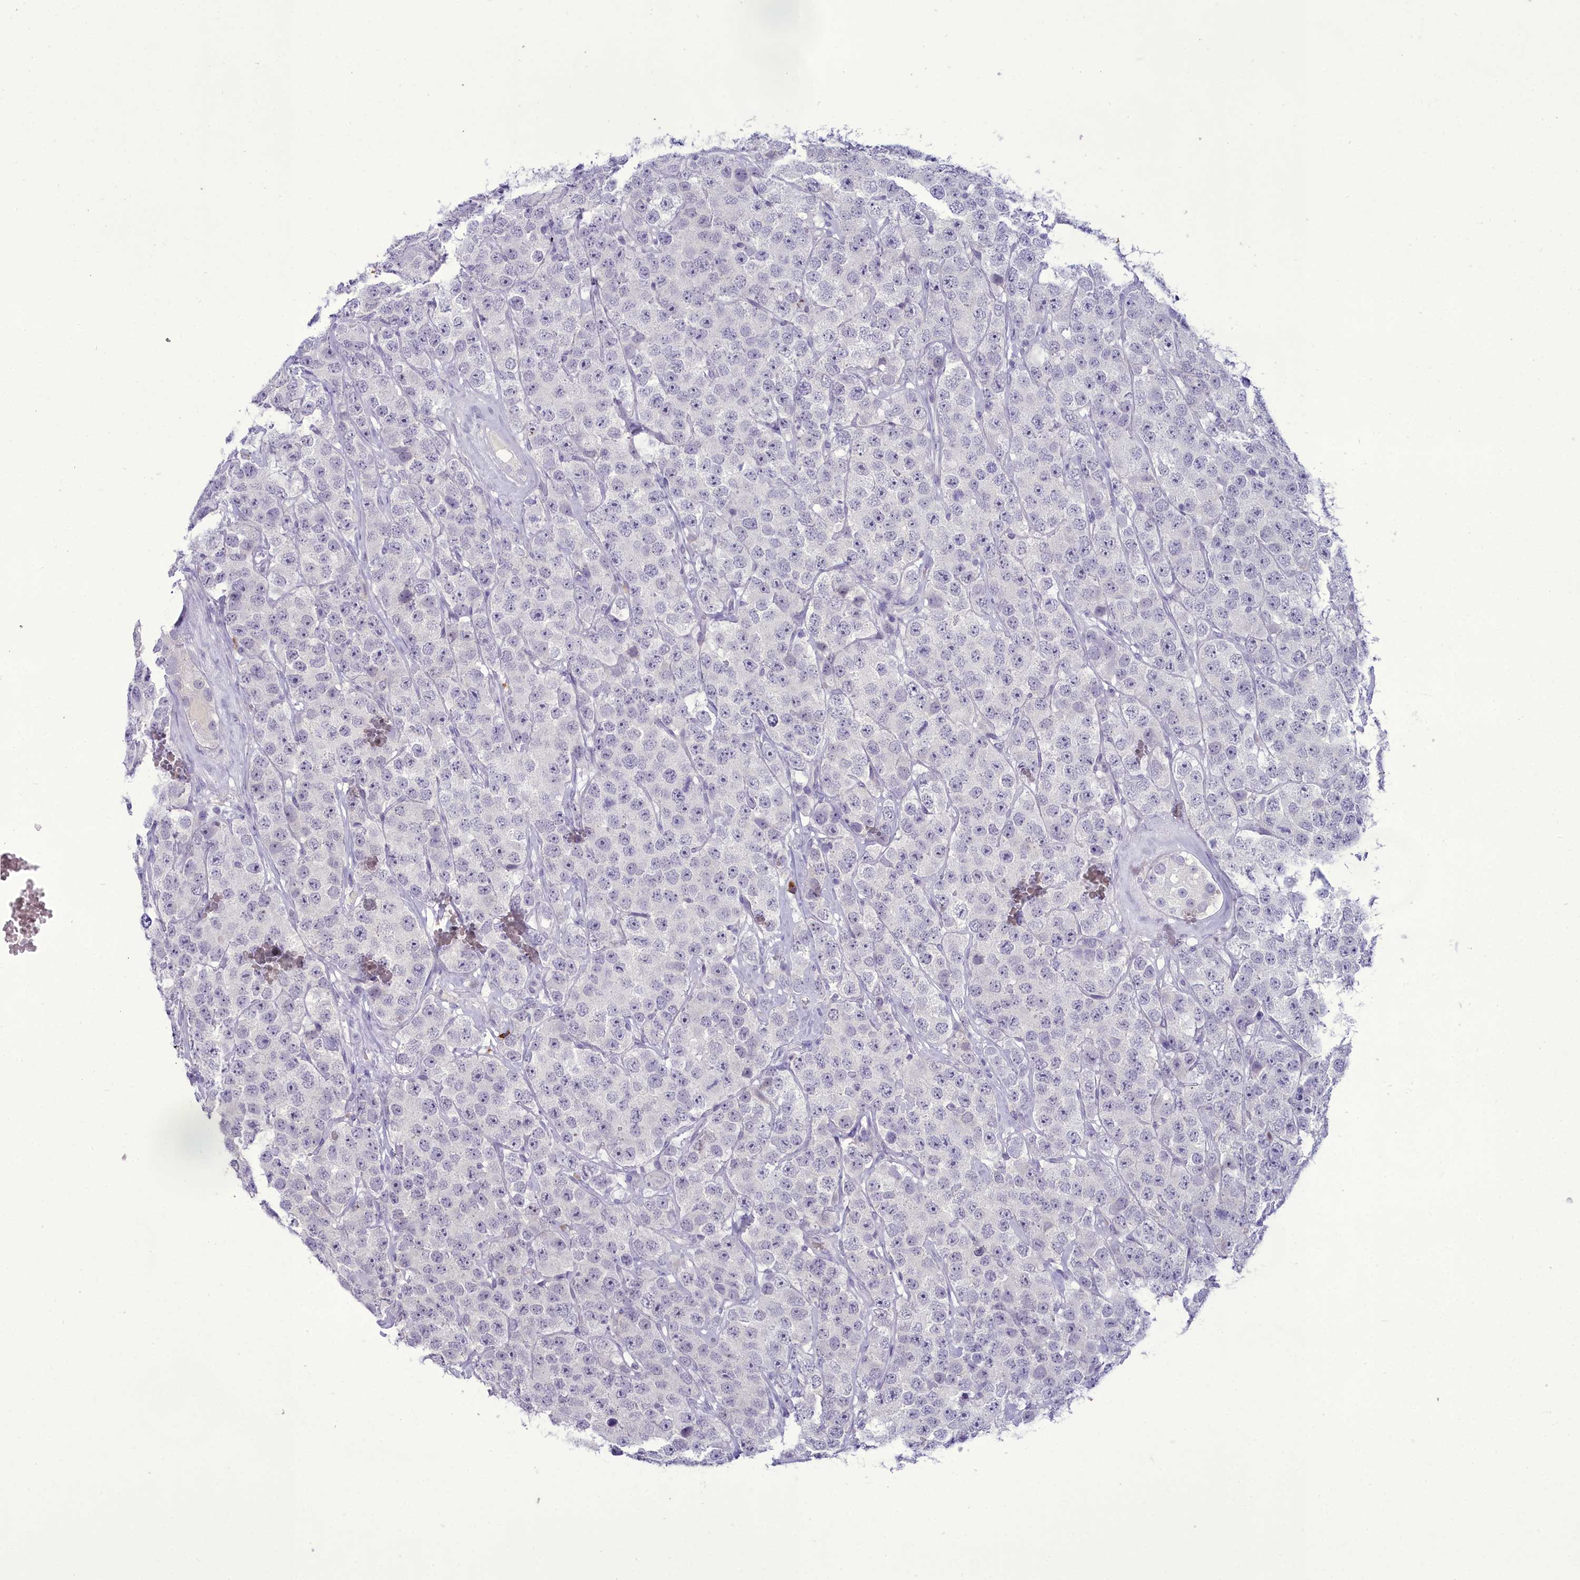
{"staining": {"intensity": "negative", "quantity": "none", "location": "none"}, "tissue": "testis cancer", "cell_type": "Tumor cells", "image_type": "cancer", "snomed": [{"axis": "morphology", "description": "Seminoma, NOS"}, {"axis": "topography", "description": "Testis"}], "caption": "Human testis seminoma stained for a protein using immunohistochemistry (IHC) reveals no expression in tumor cells.", "gene": "OSTN", "patient": {"sex": "male", "age": 28}}